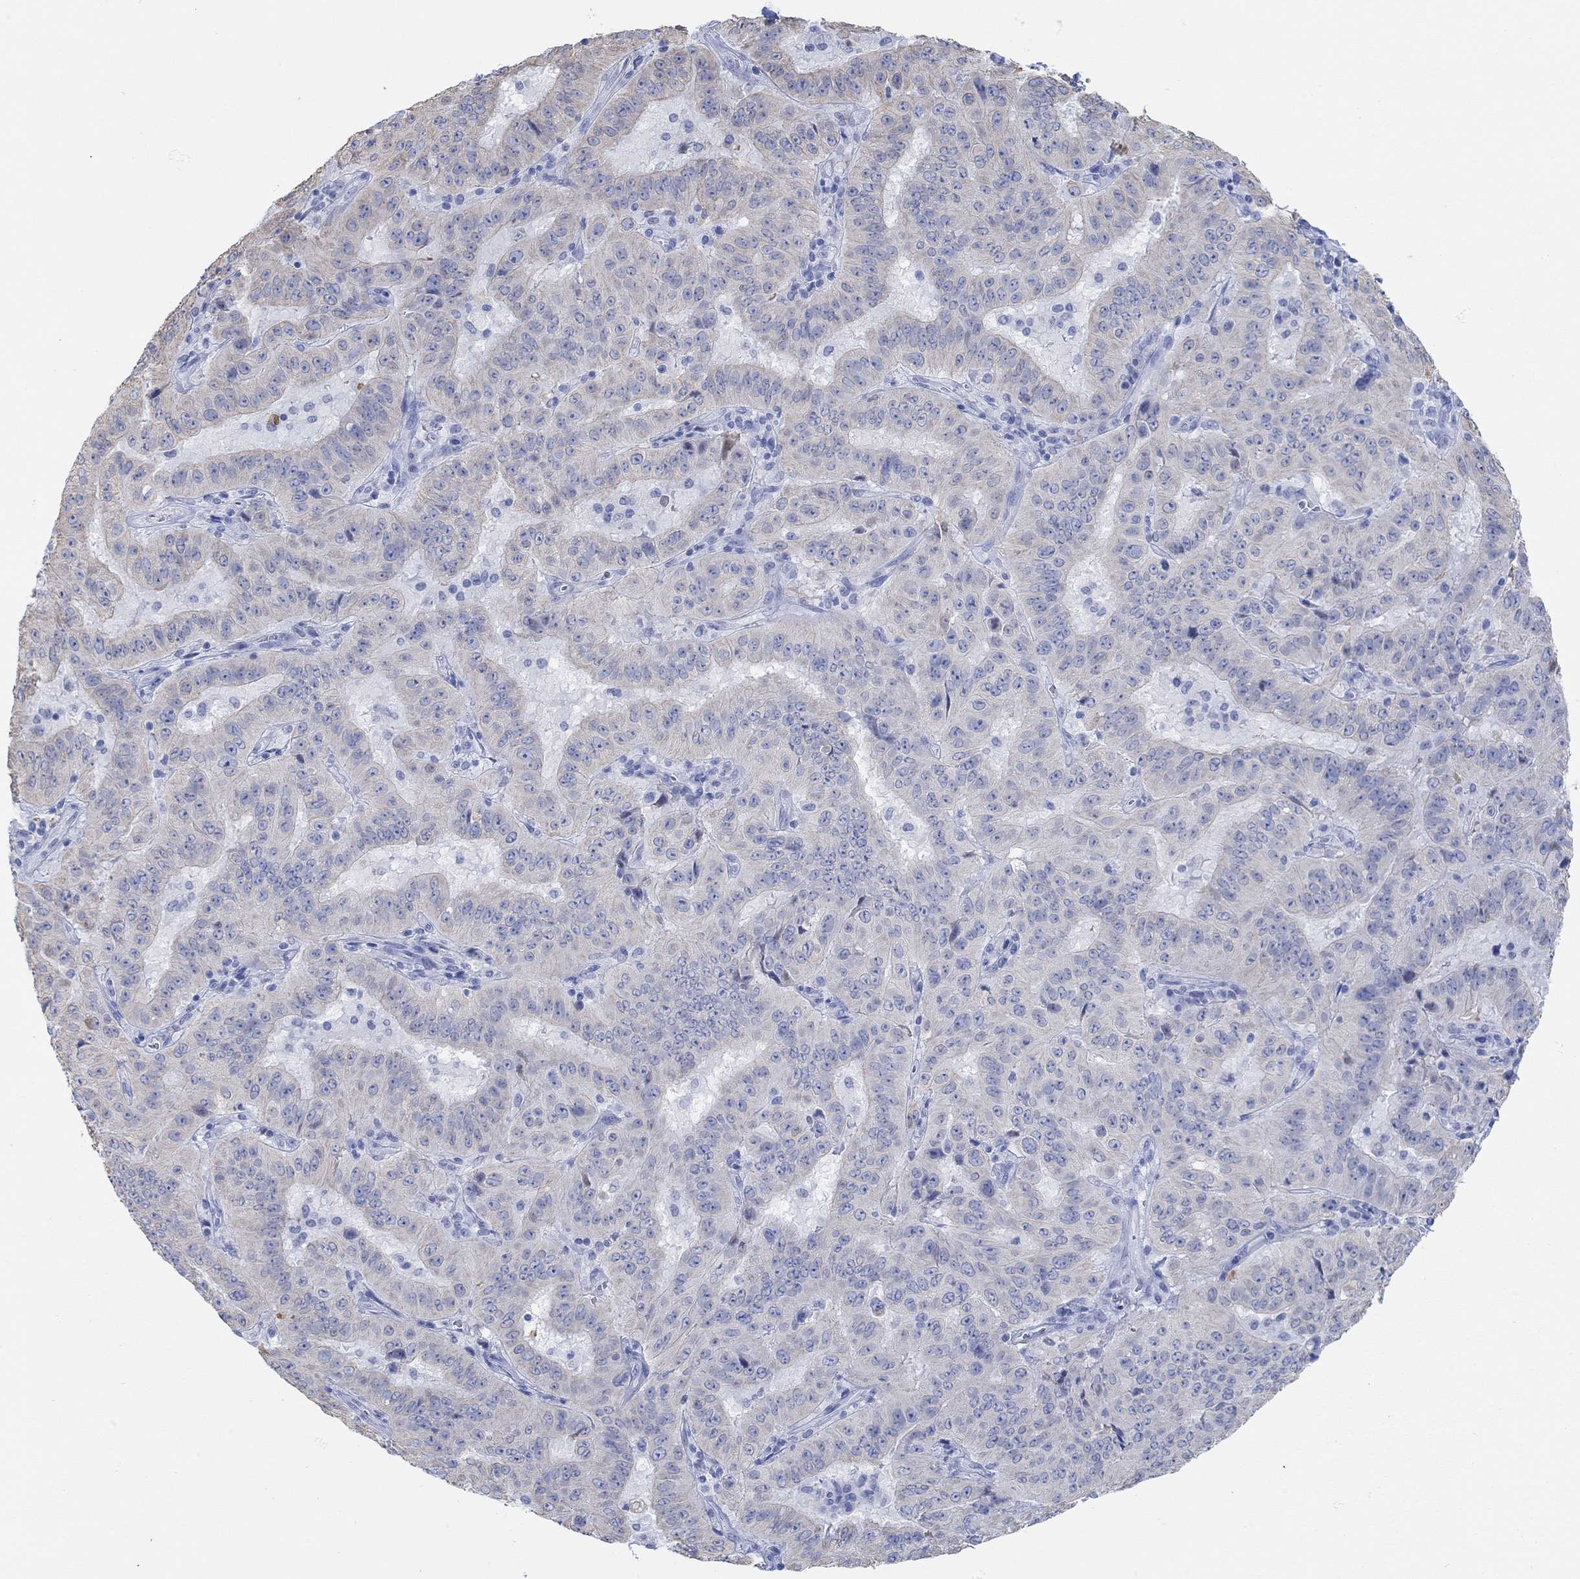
{"staining": {"intensity": "negative", "quantity": "none", "location": "none"}, "tissue": "pancreatic cancer", "cell_type": "Tumor cells", "image_type": "cancer", "snomed": [{"axis": "morphology", "description": "Adenocarcinoma, NOS"}, {"axis": "topography", "description": "Pancreas"}], "caption": "Tumor cells are negative for protein expression in human pancreatic cancer.", "gene": "AK8", "patient": {"sex": "male", "age": 63}}